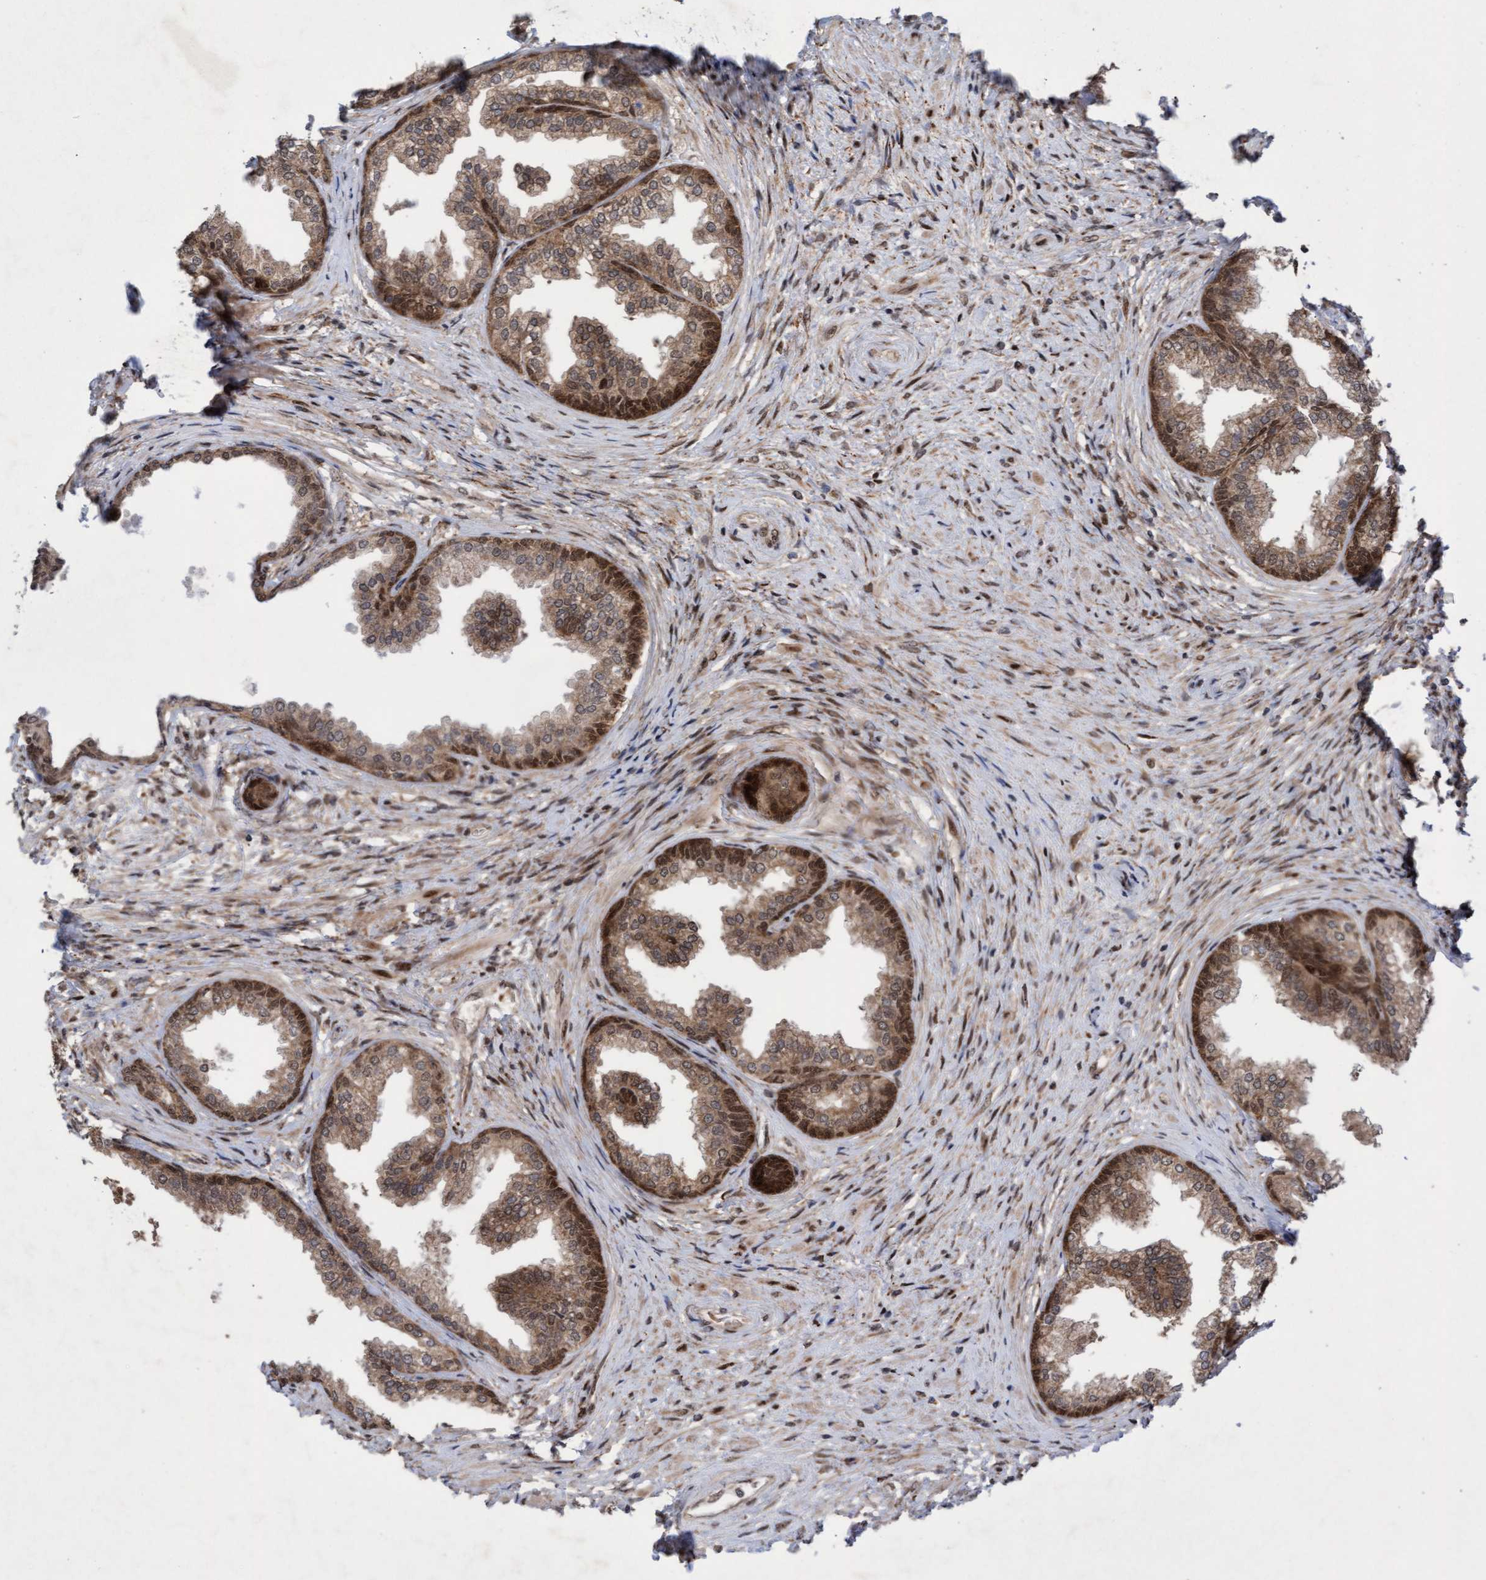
{"staining": {"intensity": "moderate", "quantity": ">75%", "location": "cytoplasmic/membranous,nuclear"}, "tissue": "prostate", "cell_type": "Glandular cells", "image_type": "normal", "snomed": [{"axis": "morphology", "description": "Normal tissue, NOS"}, {"axis": "topography", "description": "Prostate"}], "caption": "Protein analysis of benign prostate demonstrates moderate cytoplasmic/membranous,nuclear staining in approximately >75% of glandular cells.", "gene": "TANC2", "patient": {"sex": "male", "age": 76}}